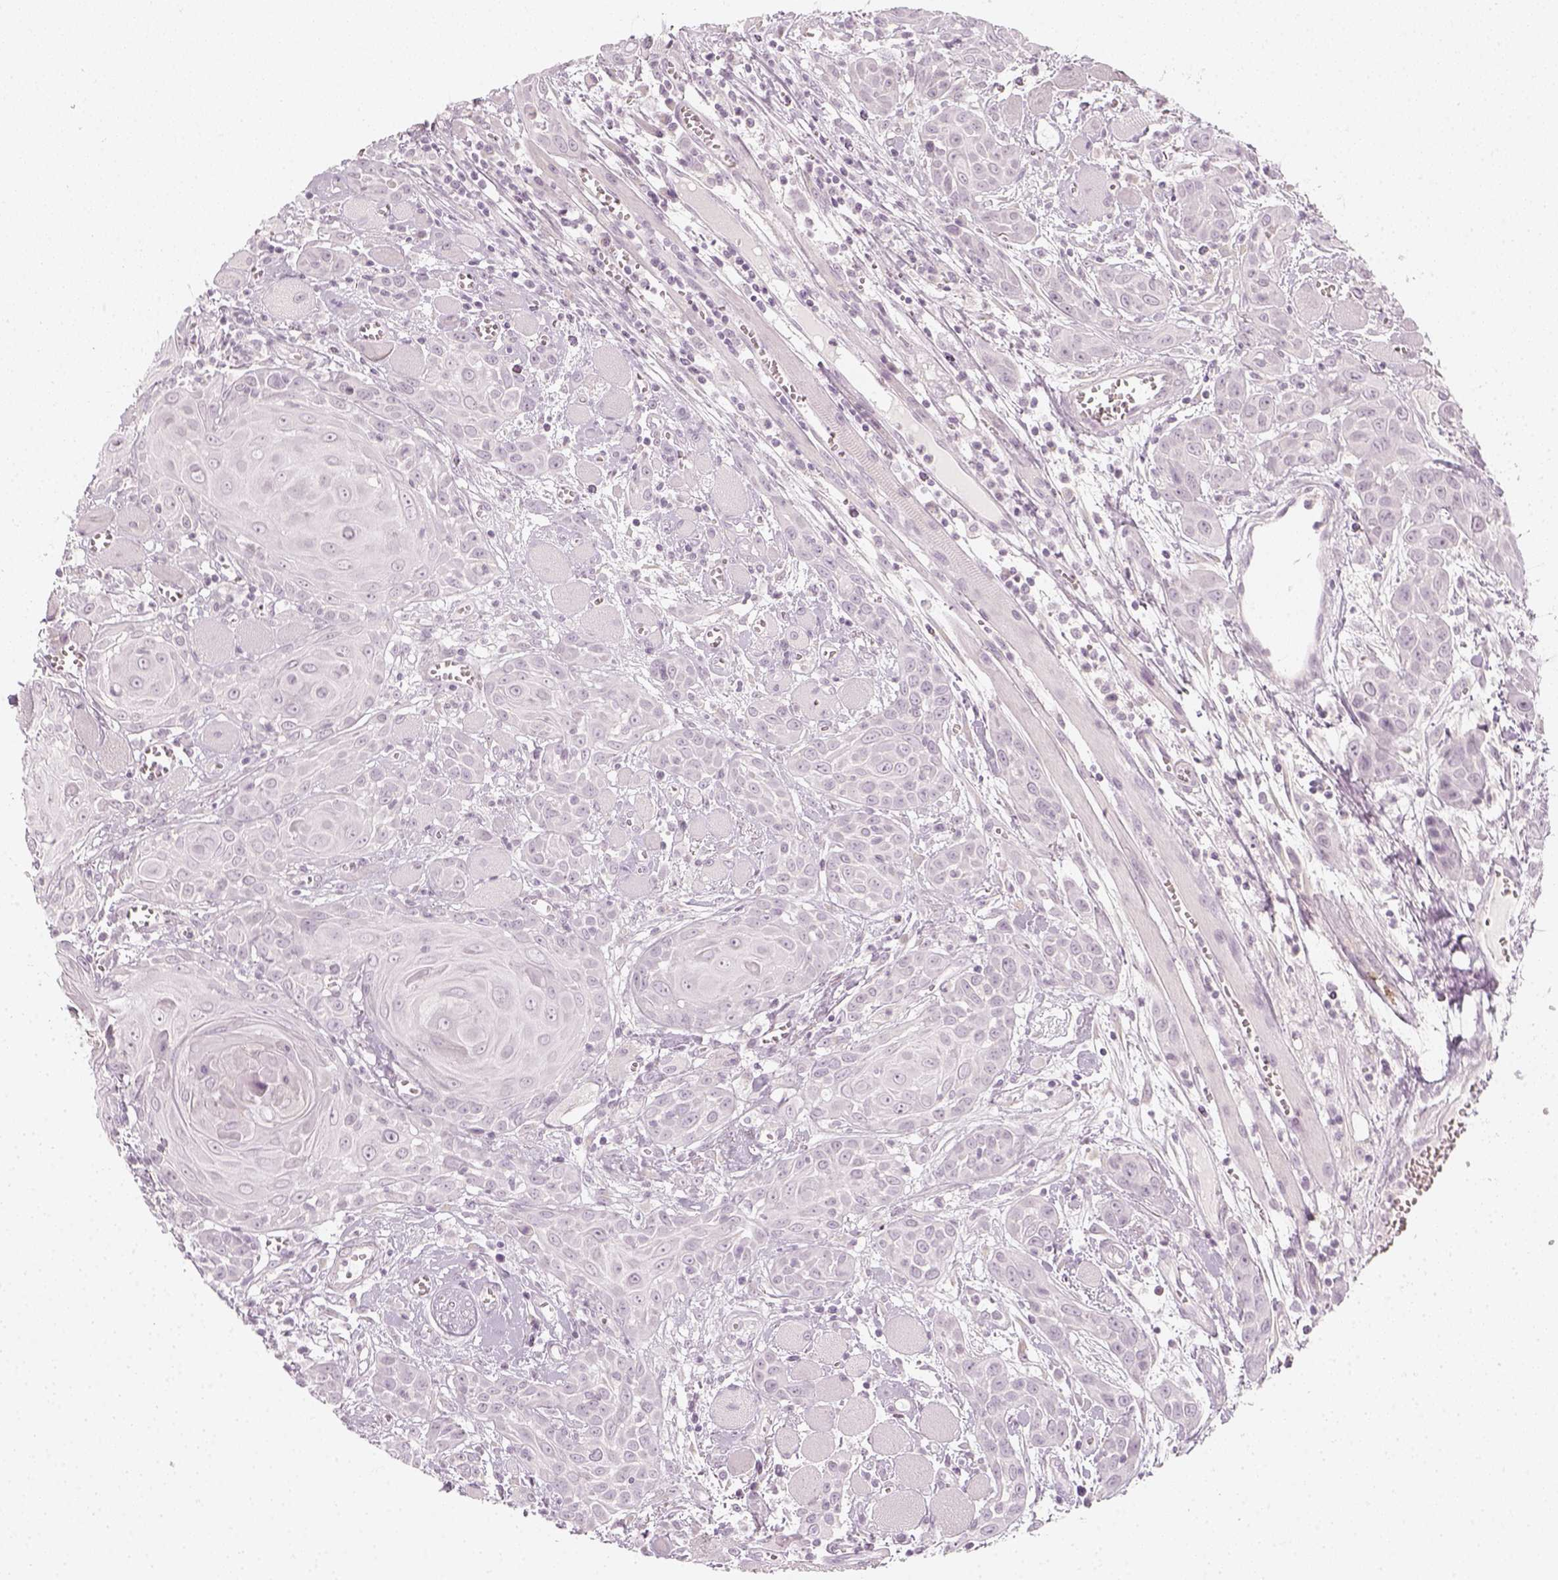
{"staining": {"intensity": "negative", "quantity": "none", "location": "none"}, "tissue": "head and neck cancer", "cell_type": "Tumor cells", "image_type": "cancer", "snomed": [{"axis": "morphology", "description": "Squamous cell carcinoma, NOS"}, {"axis": "topography", "description": "Head-Neck"}], "caption": "There is no significant positivity in tumor cells of head and neck cancer (squamous cell carcinoma).", "gene": "KRT25", "patient": {"sex": "female", "age": 80}}